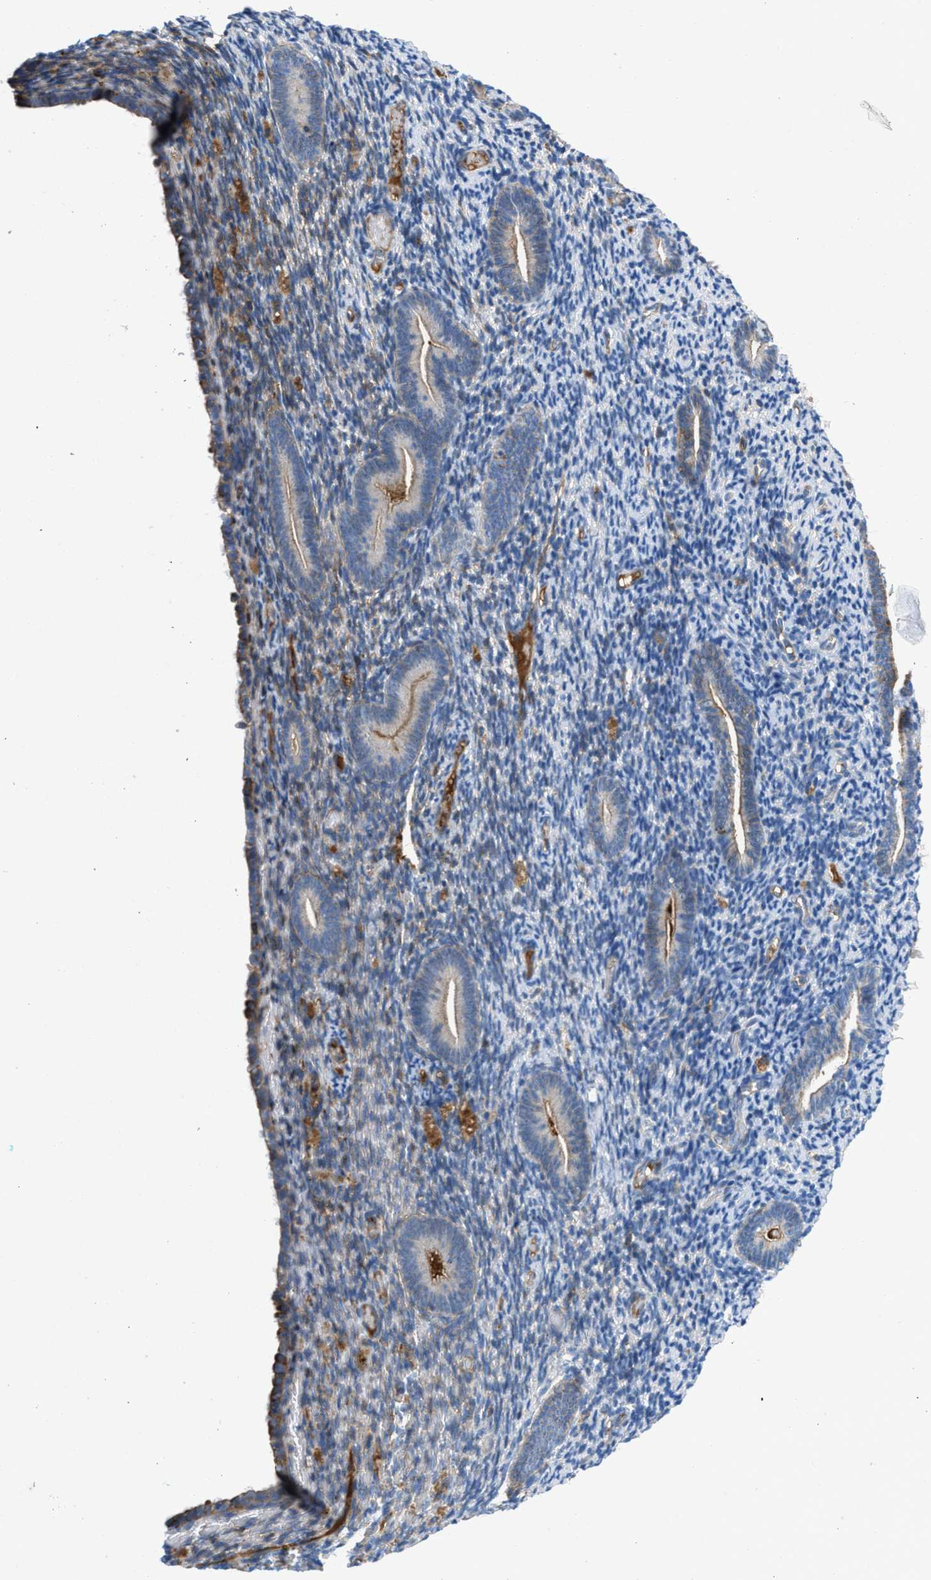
{"staining": {"intensity": "negative", "quantity": "none", "location": "none"}, "tissue": "endometrium", "cell_type": "Cells in endometrial stroma", "image_type": "normal", "snomed": [{"axis": "morphology", "description": "Normal tissue, NOS"}, {"axis": "topography", "description": "Endometrium"}], "caption": "Unremarkable endometrium was stained to show a protein in brown. There is no significant expression in cells in endometrial stroma.", "gene": "ATP6V0D1", "patient": {"sex": "female", "age": 51}}